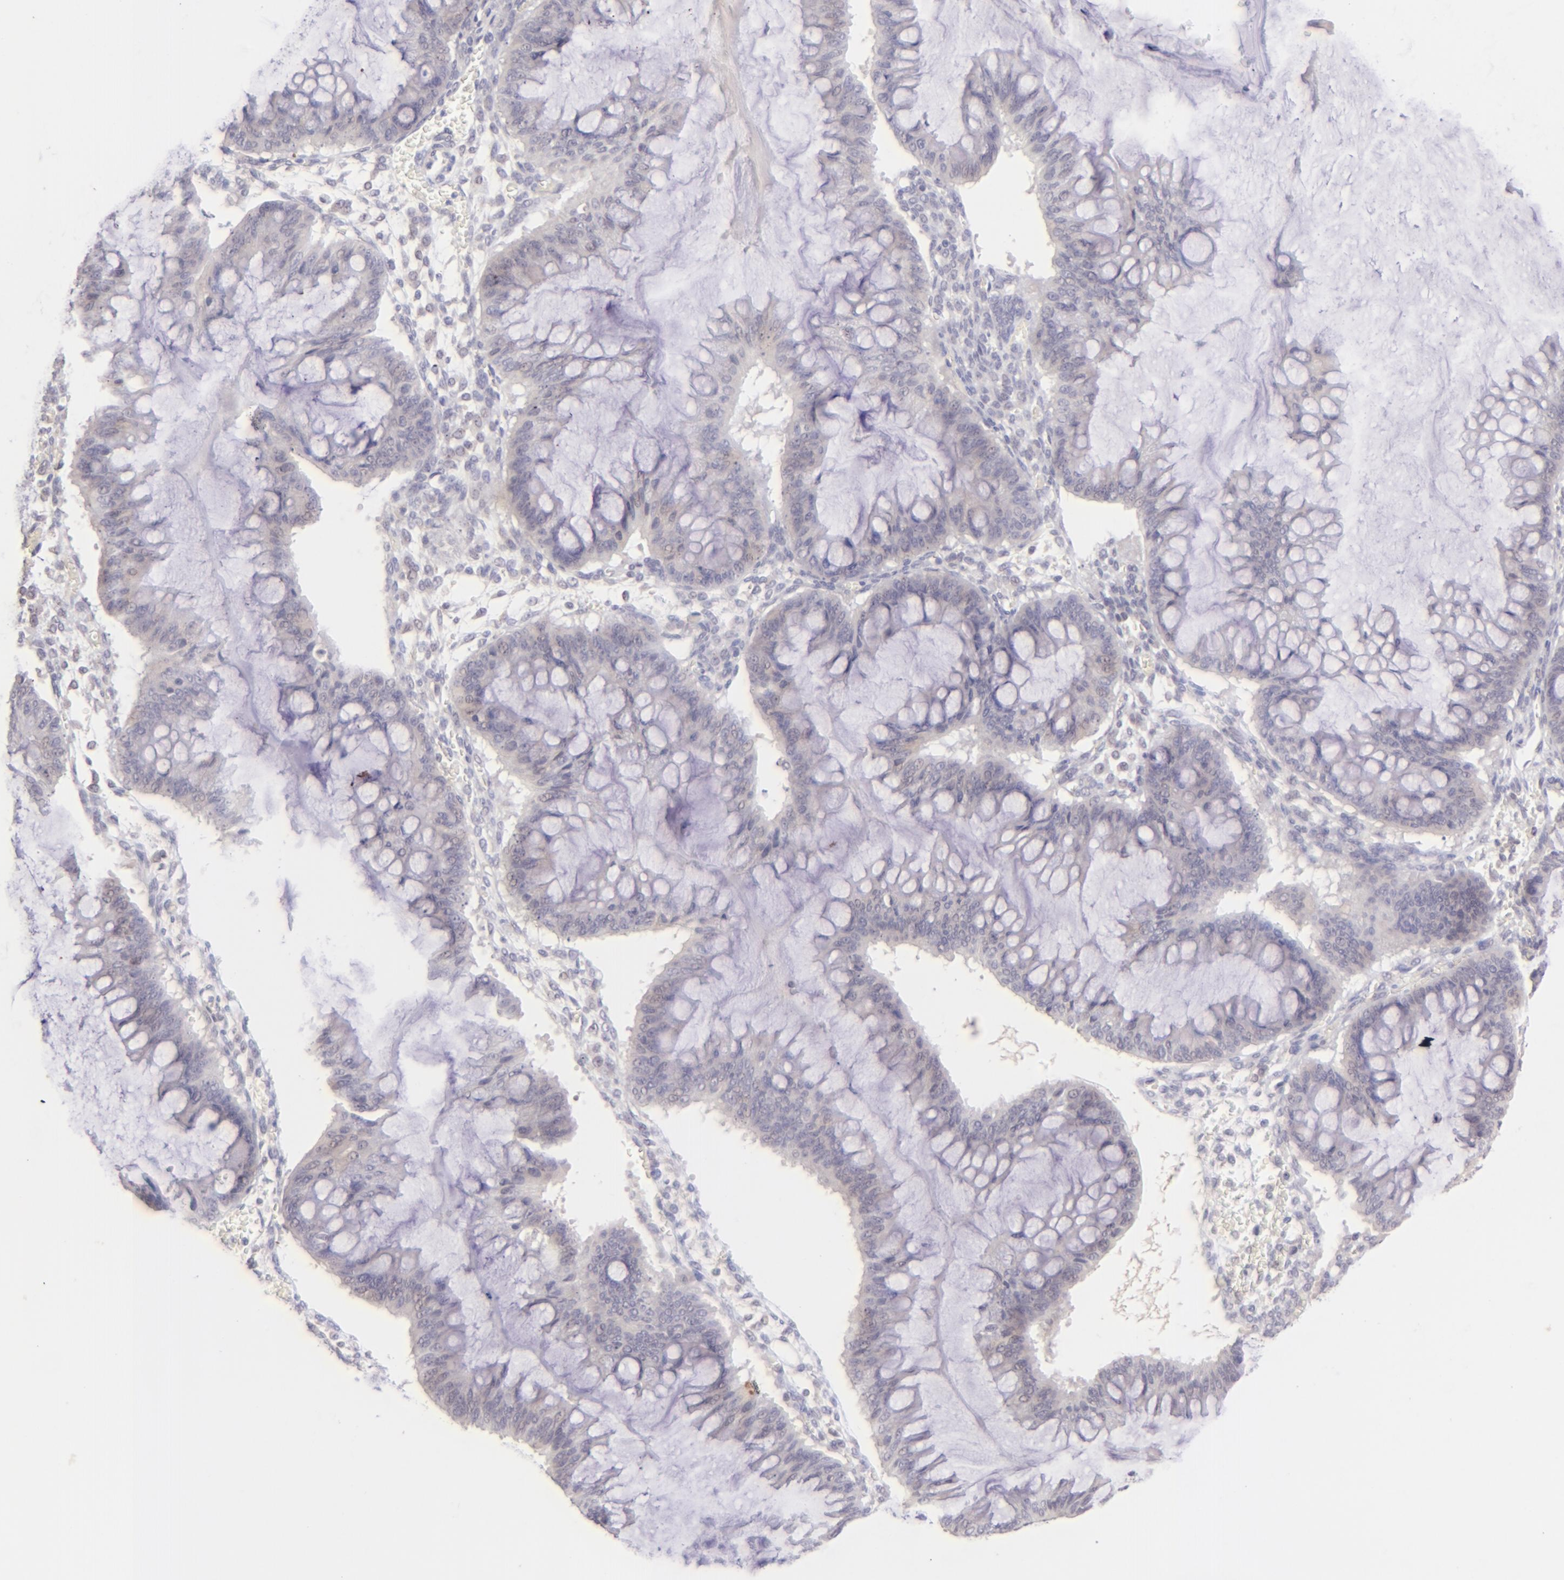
{"staining": {"intensity": "negative", "quantity": "none", "location": "none"}, "tissue": "ovarian cancer", "cell_type": "Tumor cells", "image_type": "cancer", "snomed": [{"axis": "morphology", "description": "Cystadenocarcinoma, mucinous, NOS"}, {"axis": "topography", "description": "Ovary"}], "caption": "The immunohistochemistry (IHC) image has no significant positivity in tumor cells of ovarian cancer tissue.", "gene": "MAGEA1", "patient": {"sex": "female", "age": 73}}